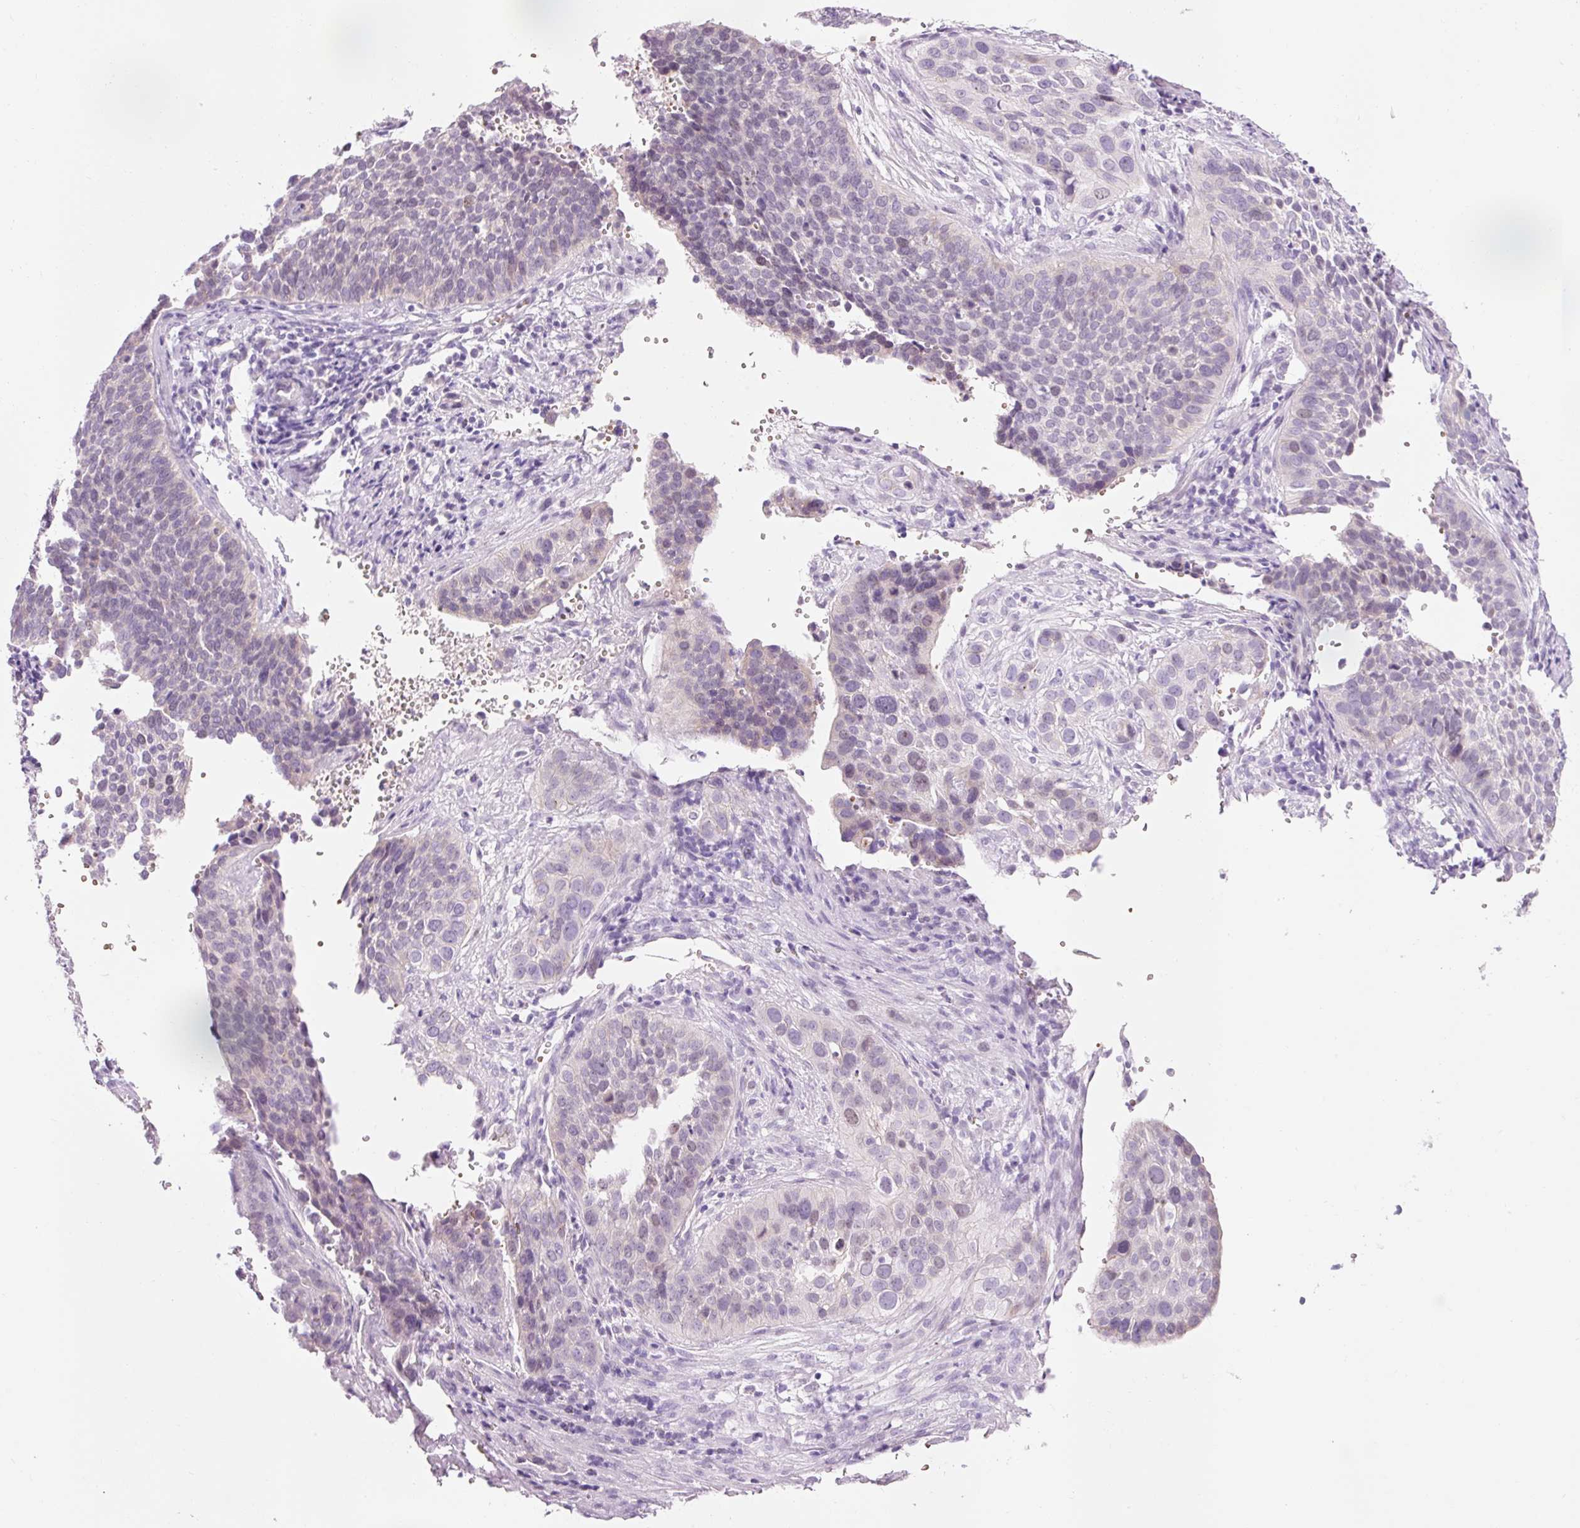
{"staining": {"intensity": "negative", "quantity": "none", "location": "none"}, "tissue": "cervical cancer", "cell_type": "Tumor cells", "image_type": "cancer", "snomed": [{"axis": "morphology", "description": "Squamous cell carcinoma, NOS"}, {"axis": "topography", "description": "Cervix"}], "caption": "Squamous cell carcinoma (cervical) was stained to show a protein in brown. There is no significant staining in tumor cells. (Immunohistochemistry, brightfield microscopy, high magnification).", "gene": "DHRS11", "patient": {"sex": "female", "age": 34}}